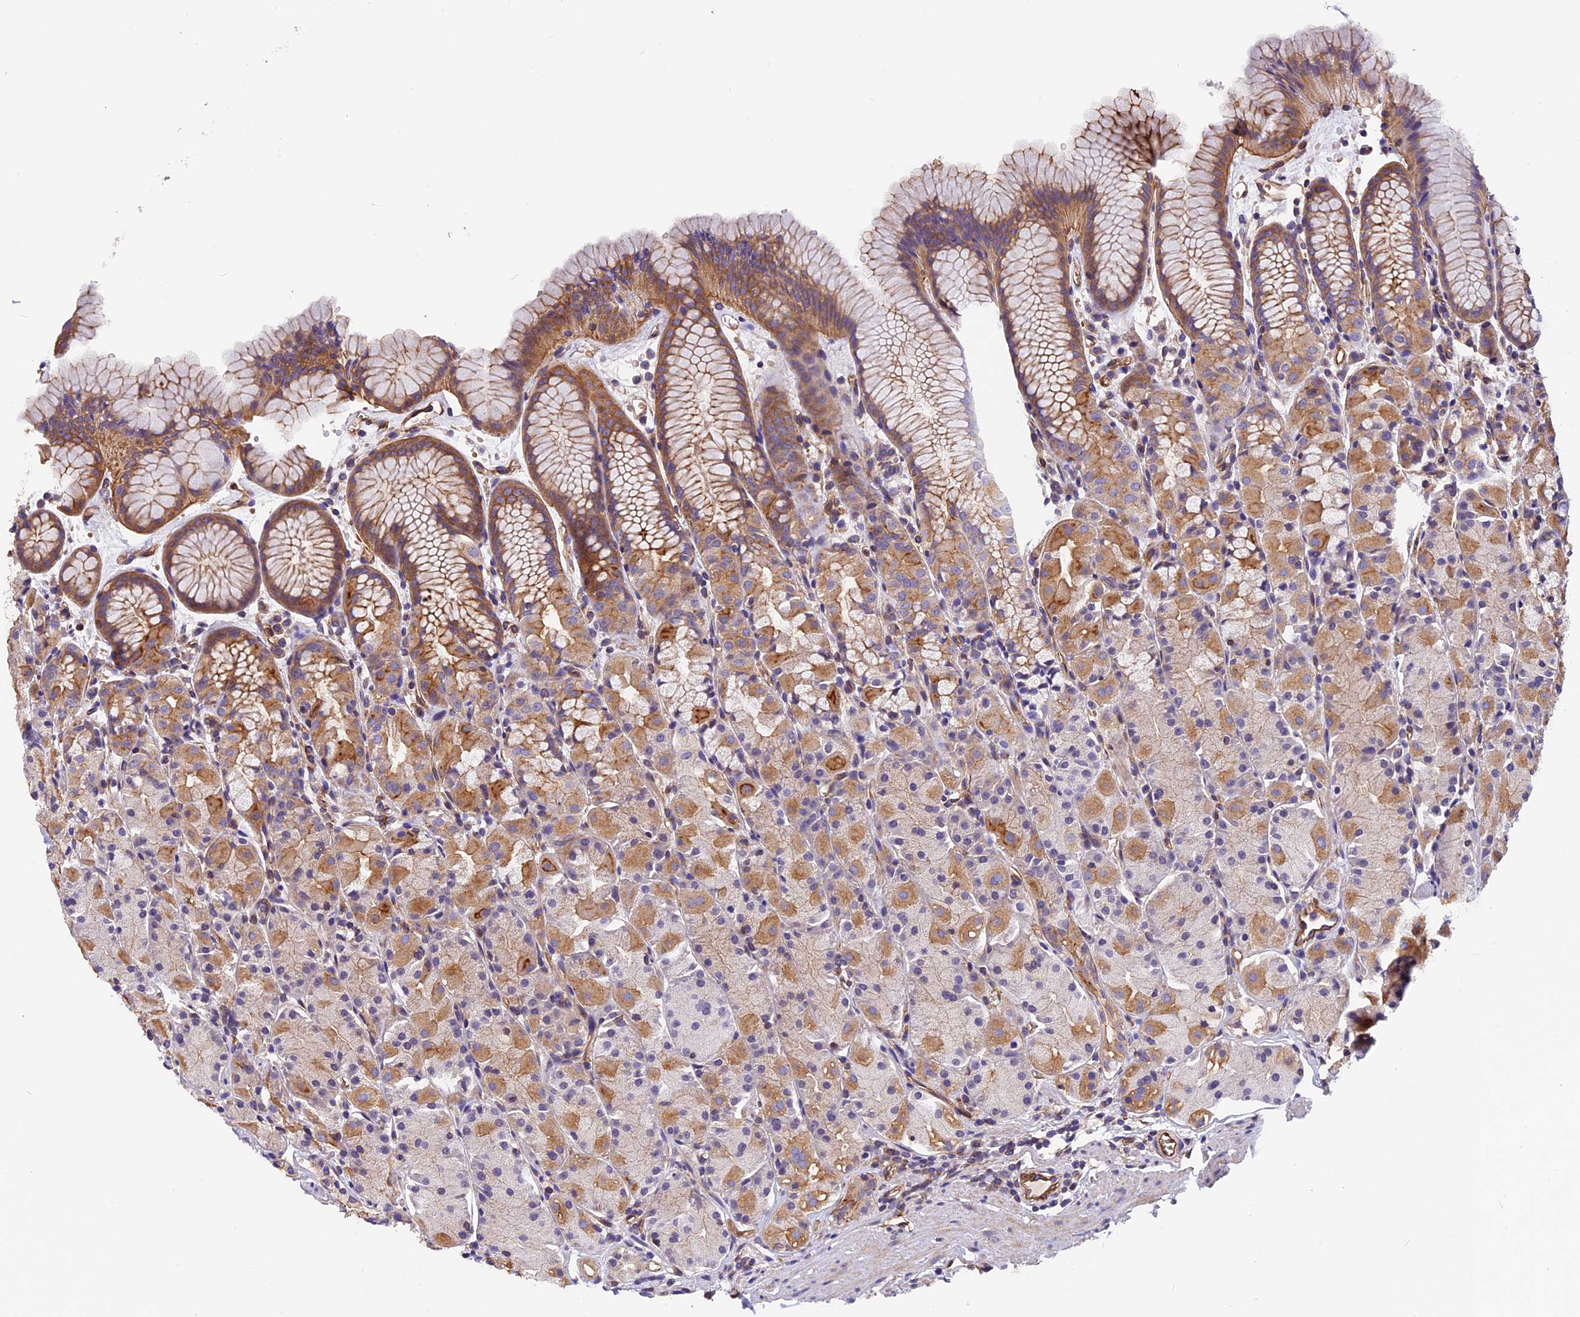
{"staining": {"intensity": "moderate", "quantity": "25%-75%", "location": "cytoplasmic/membranous"}, "tissue": "stomach", "cell_type": "Glandular cells", "image_type": "normal", "snomed": [{"axis": "morphology", "description": "Normal tissue, NOS"}, {"axis": "topography", "description": "Stomach, upper"}], "caption": "IHC (DAB) staining of benign stomach shows moderate cytoplasmic/membranous protein staining in approximately 25%-75% of glandular cells.", "gene": "MED20", "patient": {"sex": "male", "age": 47}}